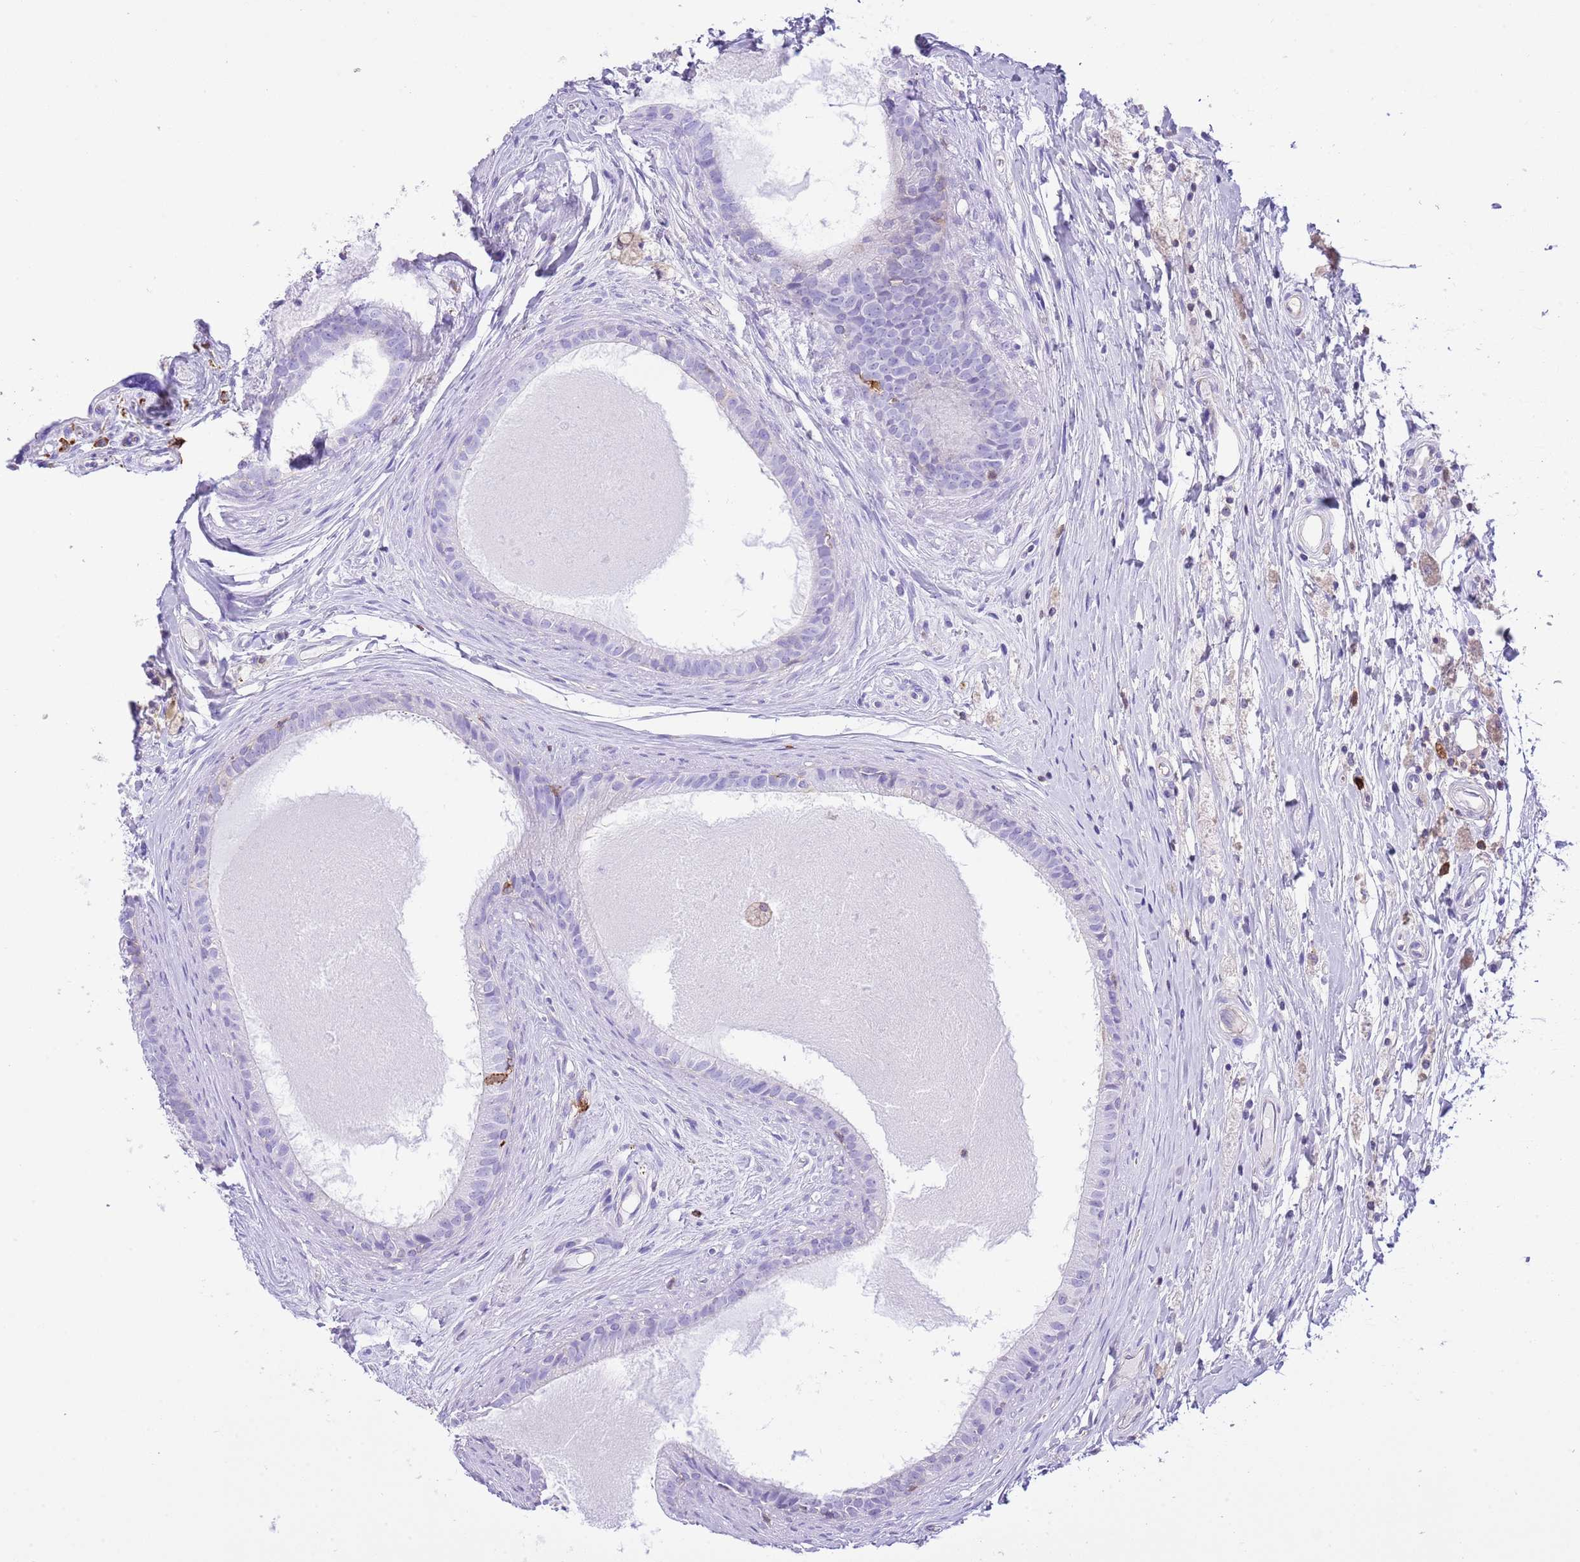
{"staining": {"intensity": "negative", "quantity": "none", "location": "none"}, "tissue": "epididymis", "cell_type": "Glandular cells", "image_type": "normal", "snomed": [{"axis": "morphology", "description": "Normal tissue, NOS"}, {"axis": "topography", "description": "Epididymis"}], "caption": "An IHC photomicrograph of benign epididymis is shown. There is no staining in glandular cells of epididymis.", "gene": "EFHD2", "patient": {"sex": "male", "age": 80}}